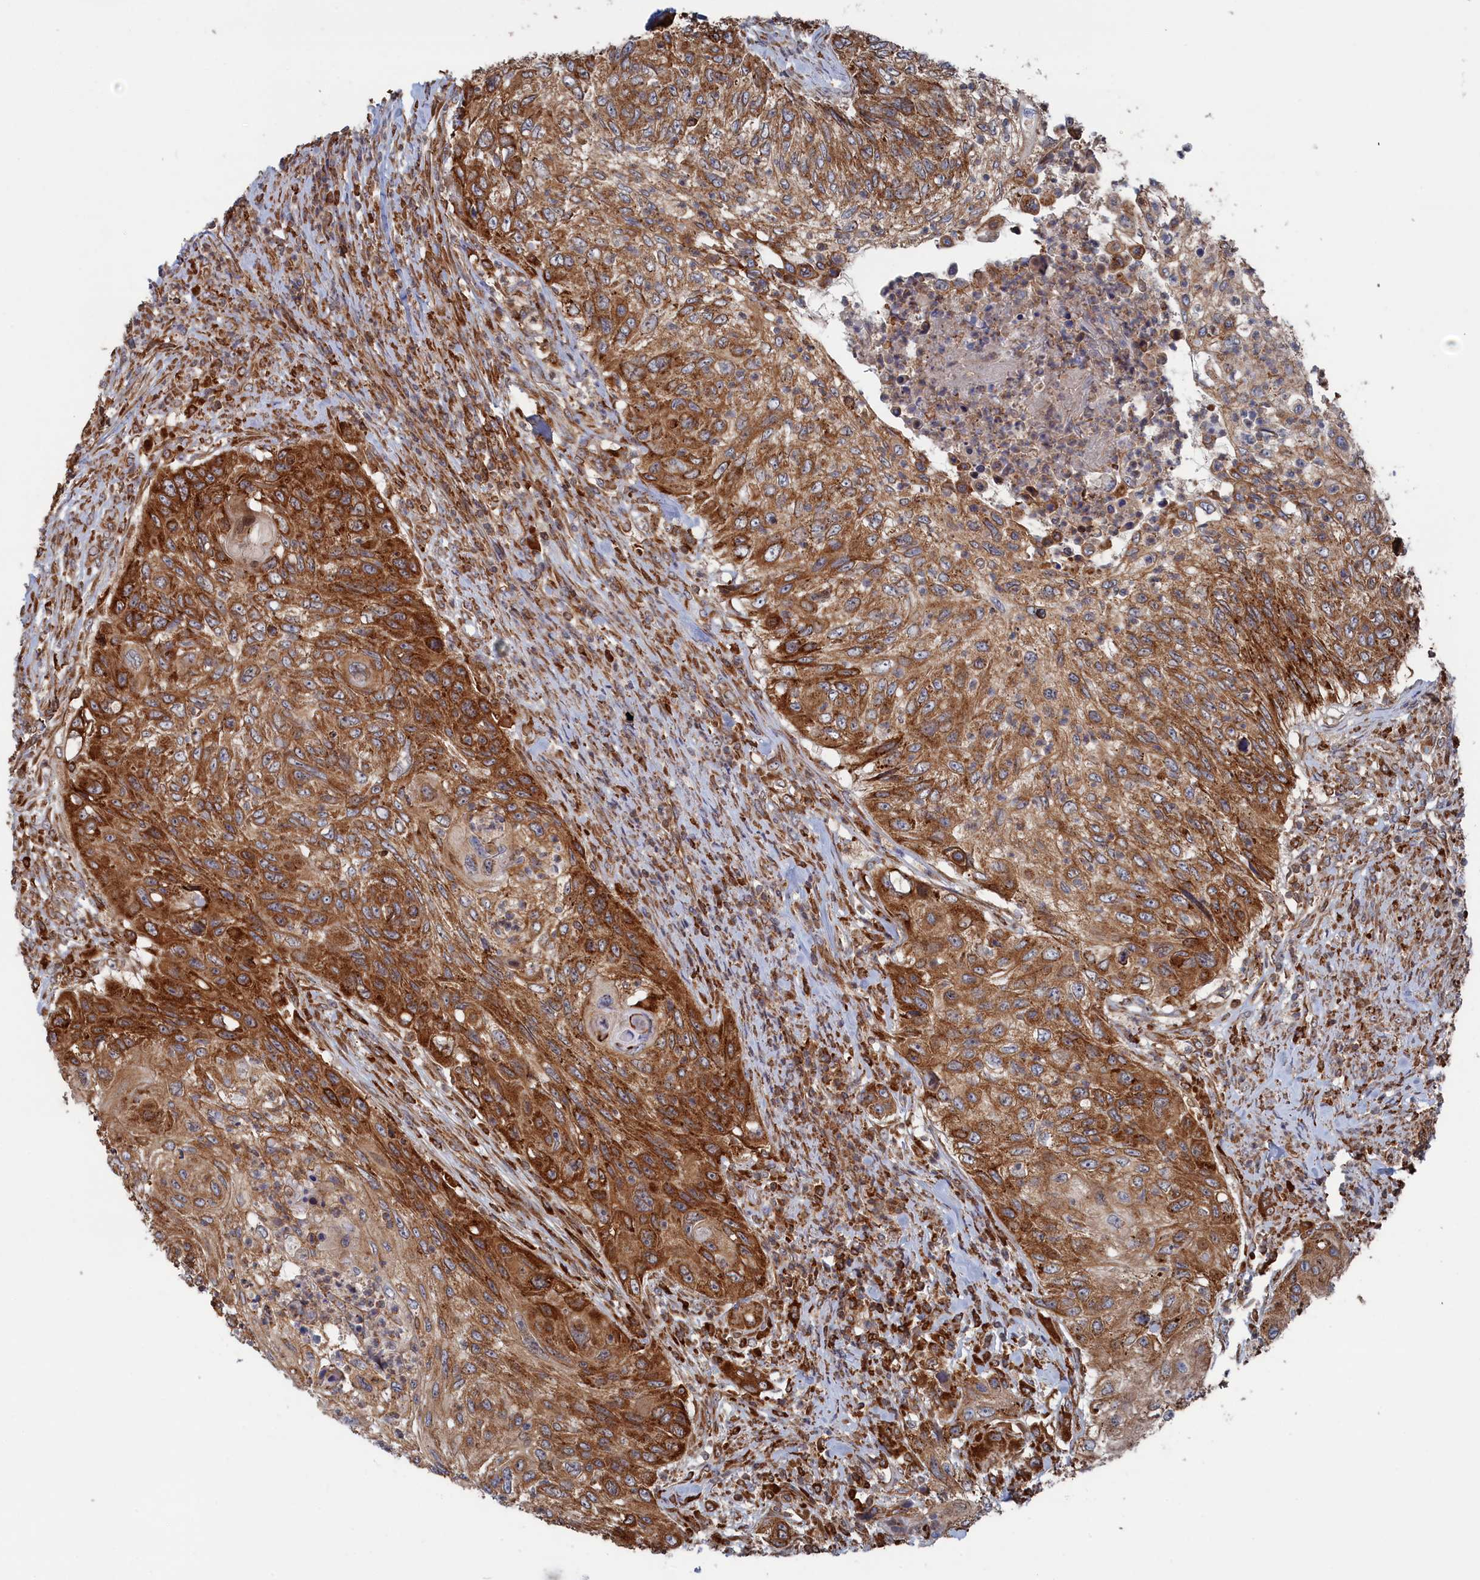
{"staining": {"intensity": "moderate", "quantity": ">75%", "location": "cytoplasmic/membranous"}, "tissue": "urothelial cancer", "cell_type": "Tumor cells", "image_type": "cancer", "snomed": [{"axis": "morphology", "description": "Urothelial carcinoma, High grade"}, {"axis": "topography", "description": "Urinary bladder"}], "caption": "A histopathology image of urothelial cancer stained for a protein exhibits moderate cytoplasmic/membranous brown staining in tumor cells.", "gene": "BPIFB6", "patient": {"sex": "female", "age": 60}}